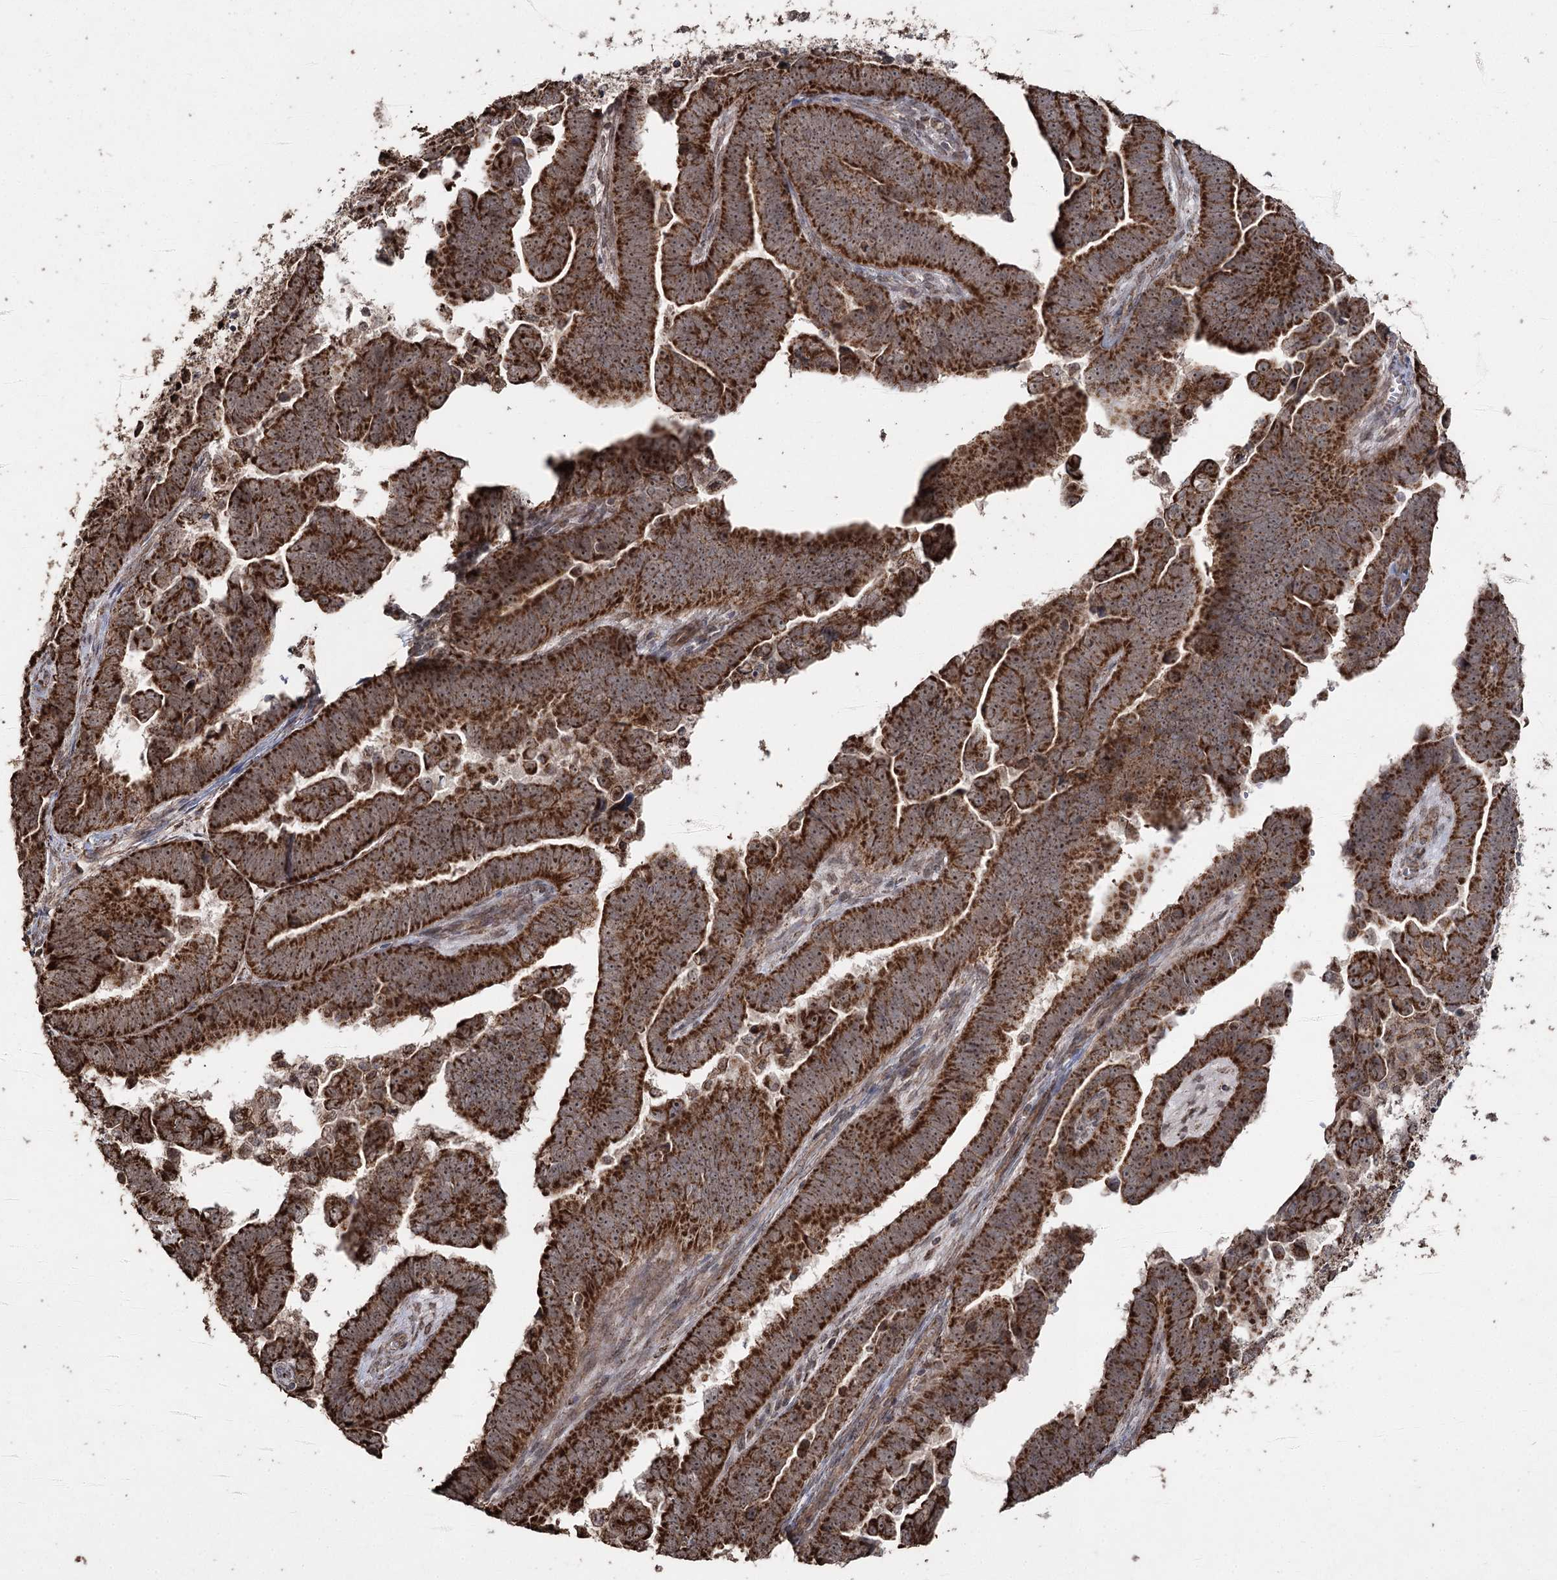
{"staining": {"intensity": "strong", "quantity": ">75%", "location": "cytoplasmic/membranous,nuclear"}, "tissue": "endometrial cancer", "cell_type": "Tumor cells", "image_type": "cancer", "snomed": [{"axis": "morphology", "description": "Adenocarcinoma, NOS"}, {"axis": "topography", "description": "Endometrium"}], "caption": "Tumor cells display high levels of strong cytoplasmic/membranous and nuclear expression in about >75% of cells in human adenocarcinoma (endometrial).", "gene": "SLF2", "patient": {"sex": "female", "age": 75}}